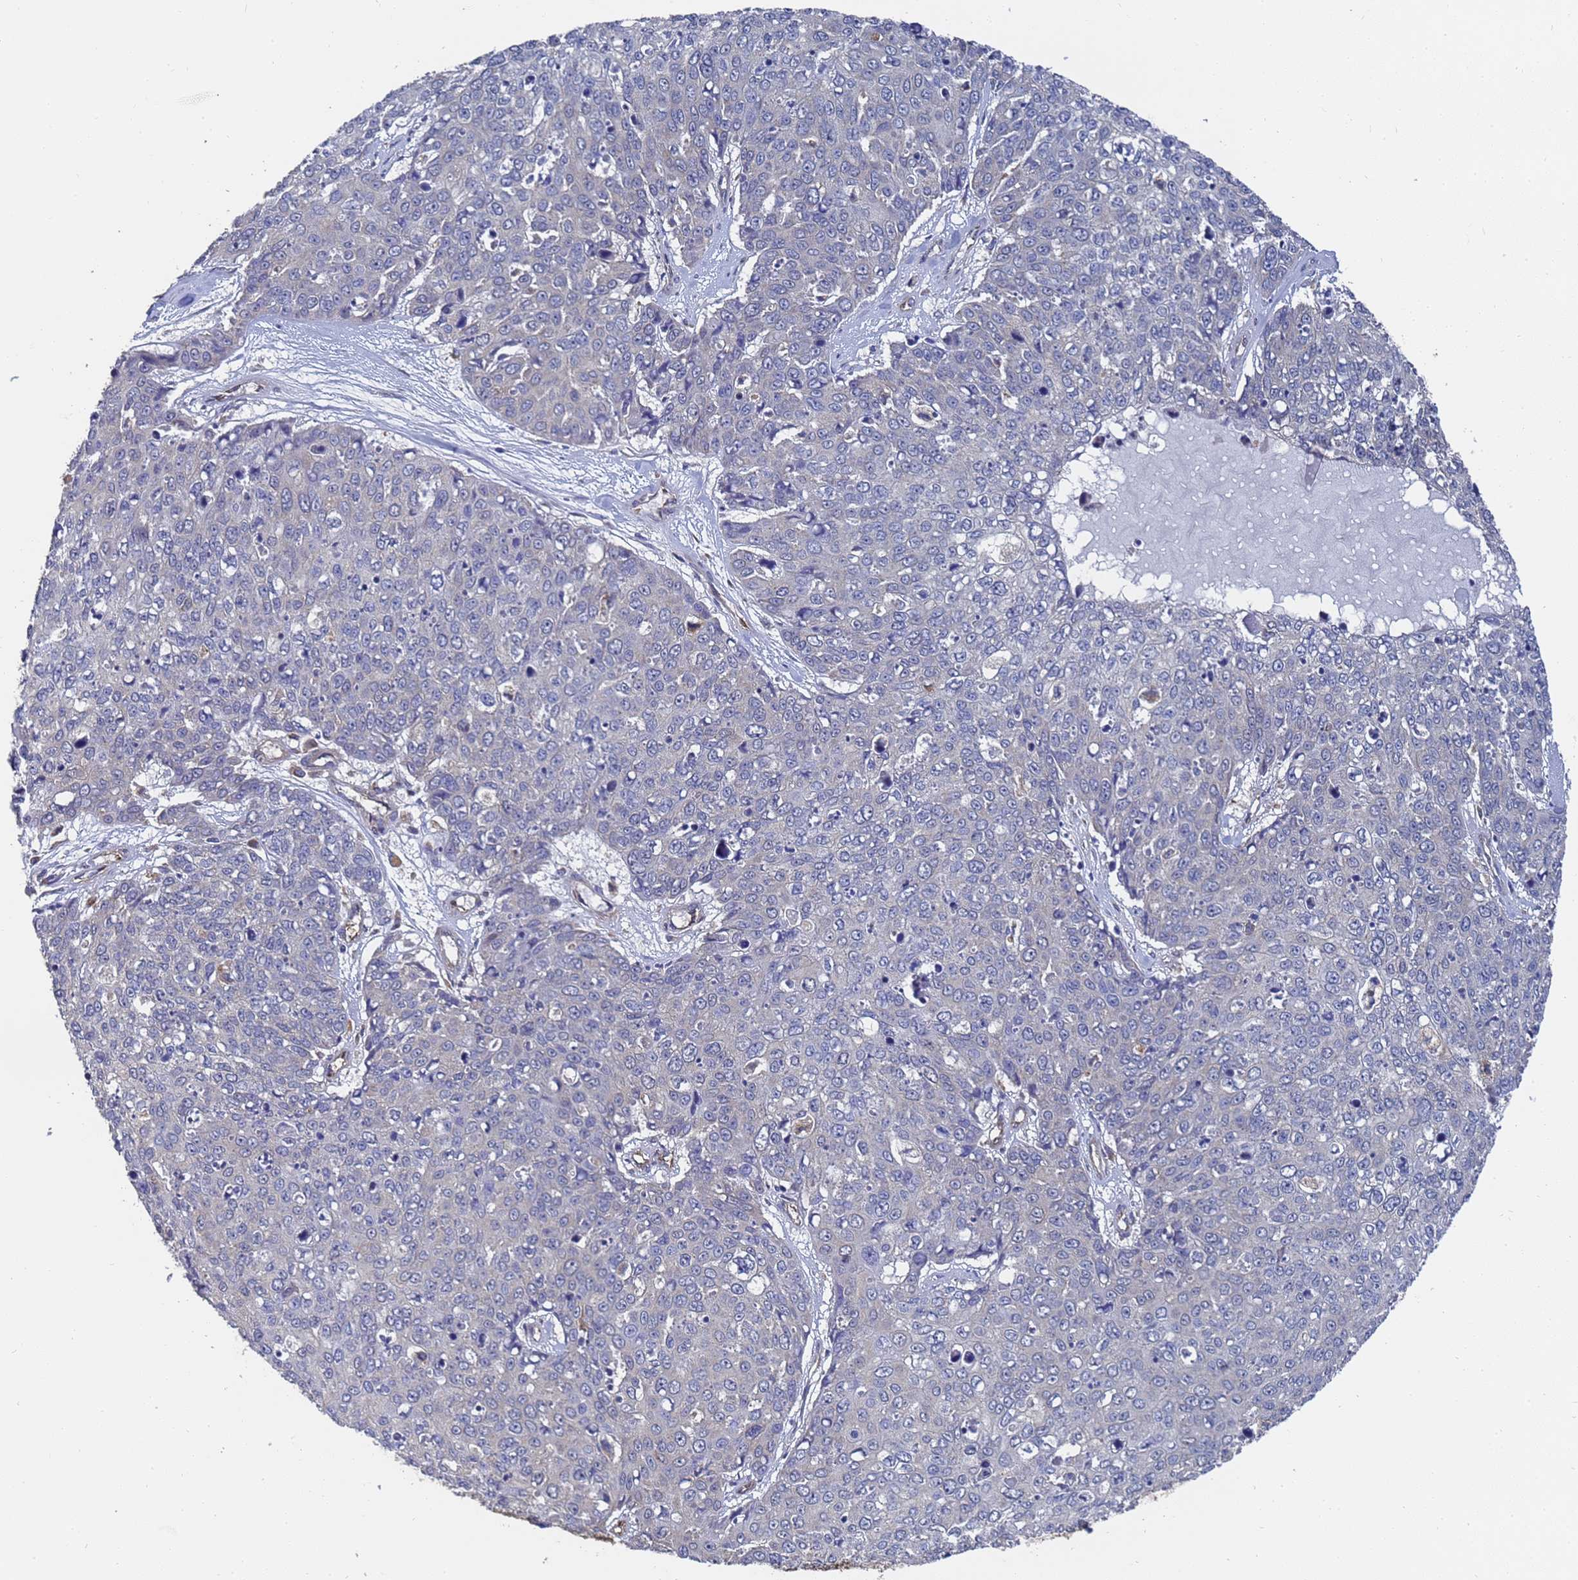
{"staining": {"intensity": "negative", "quantity": "none", "location": "none"}, "tissue": "skin cancer", "cell_type": "Tumor cells", "image_type": "cancer", "snomed": [{"axis": "morphology", "description": "Squamous cell carcinoma, NOS"}, {"axis": "topography", "description": "Skin"}], "caption": "This image is of skin cancer stained with immunohistochemistry to label a protein in brown with the nuclei are counter-stained blue. There is no expression in tumor cells.", "gene": "ALS2CL", "patient": {"sex": "male", "age": 71}}